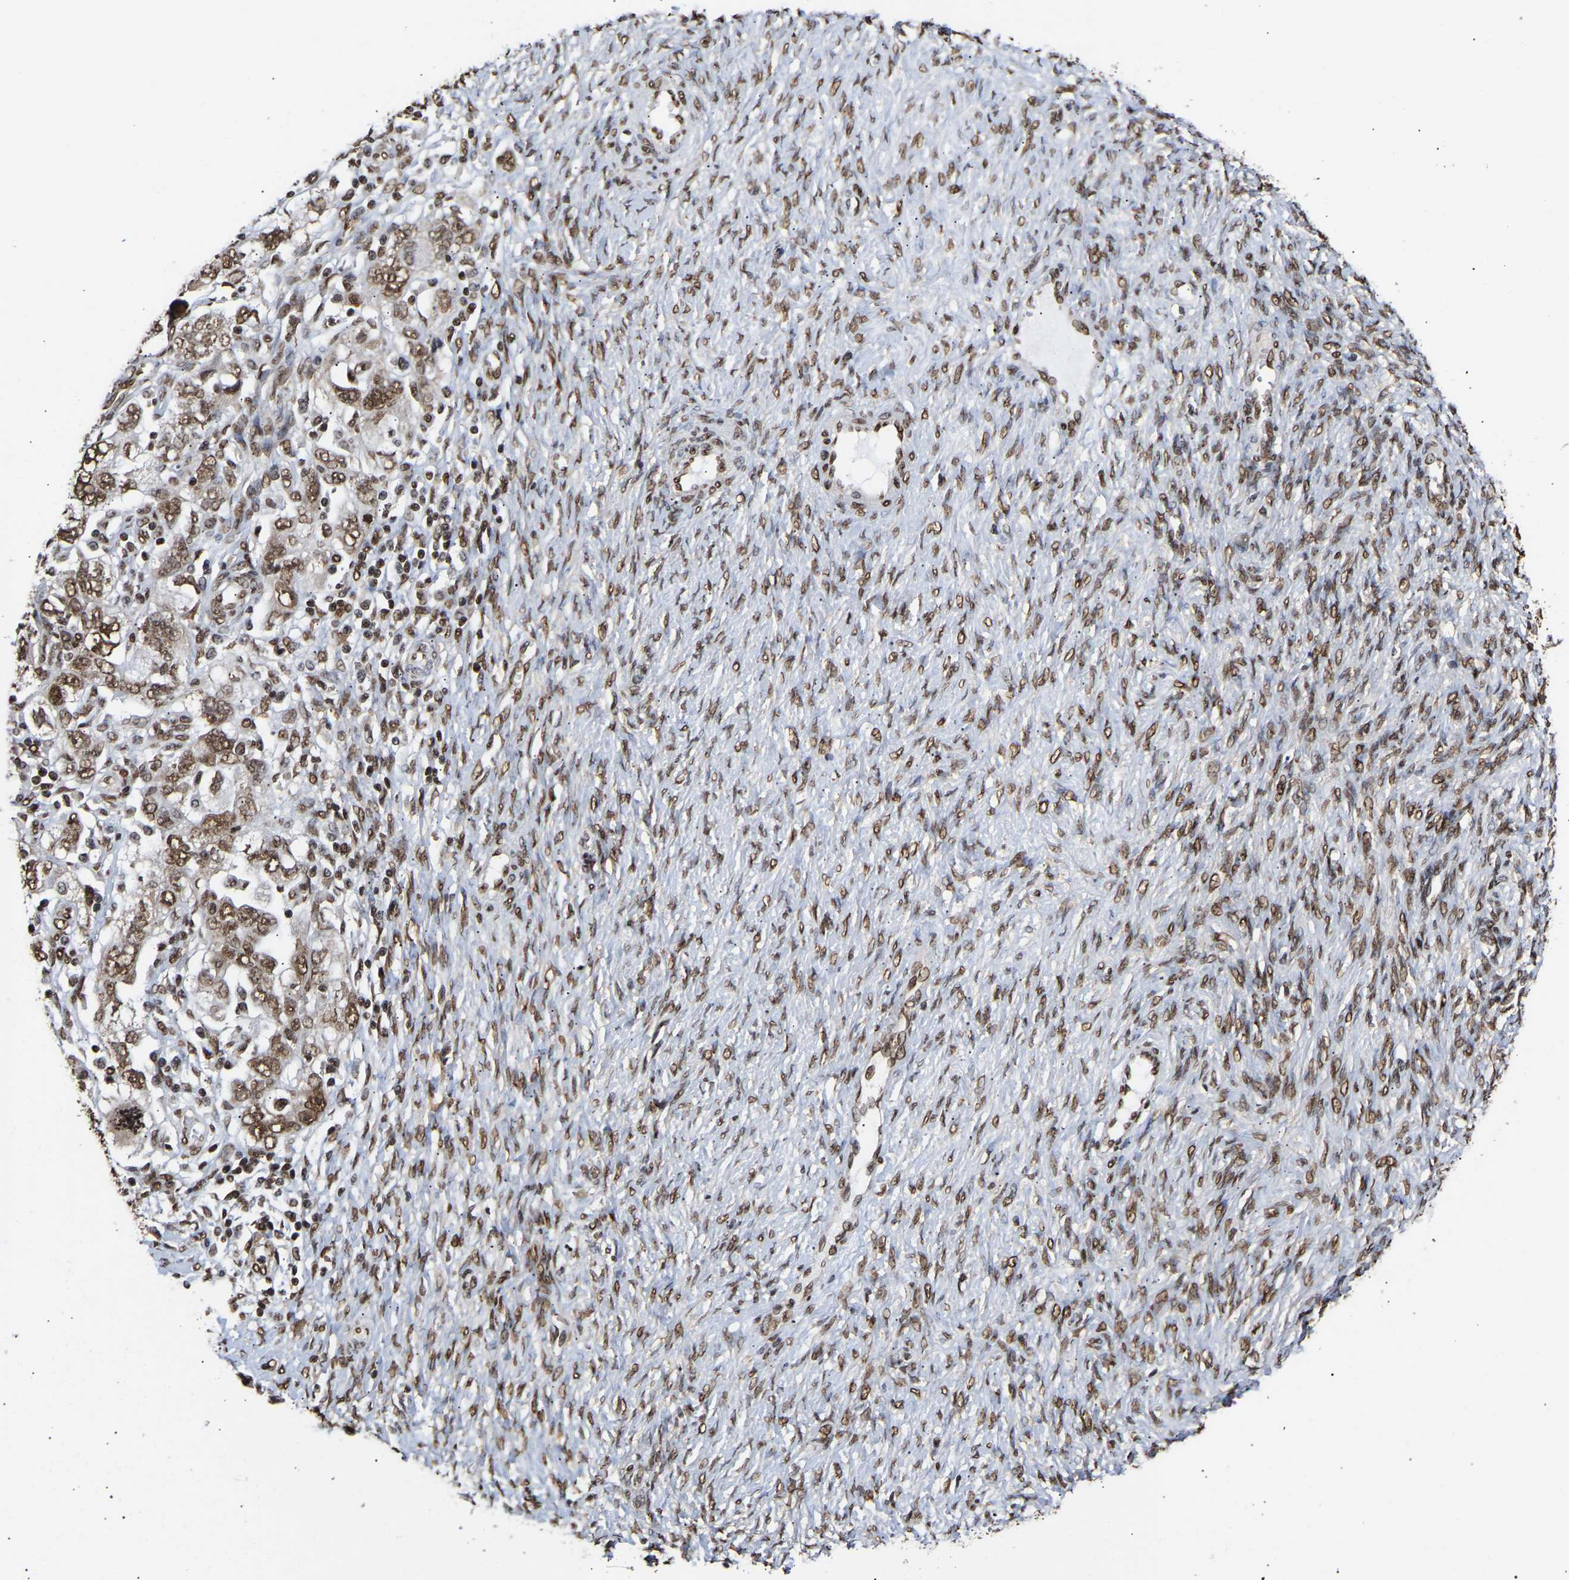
{"staining": {"intensity": "strong", "quantity": ">75%", "location": "nuclear"}, "tissue": "ovarian cancer", "cell_type": "Tumor cells", "image_type": "cancer", "snomed": [{"axis": "morphology", "description": "Carcinoma, NOS"}, {"axis": "morphology", "description": "Cystadenocarcinoma, serous, NOS"}, {"axis": "topography", "description": "Ovary"}], "caption": "This is an image of IHC staining of ovarian cancer, which shows strong expression in the nuclear of tumor cells.", "gene": "PSIP1", "patient": {"sex": "female", "age": 69}}